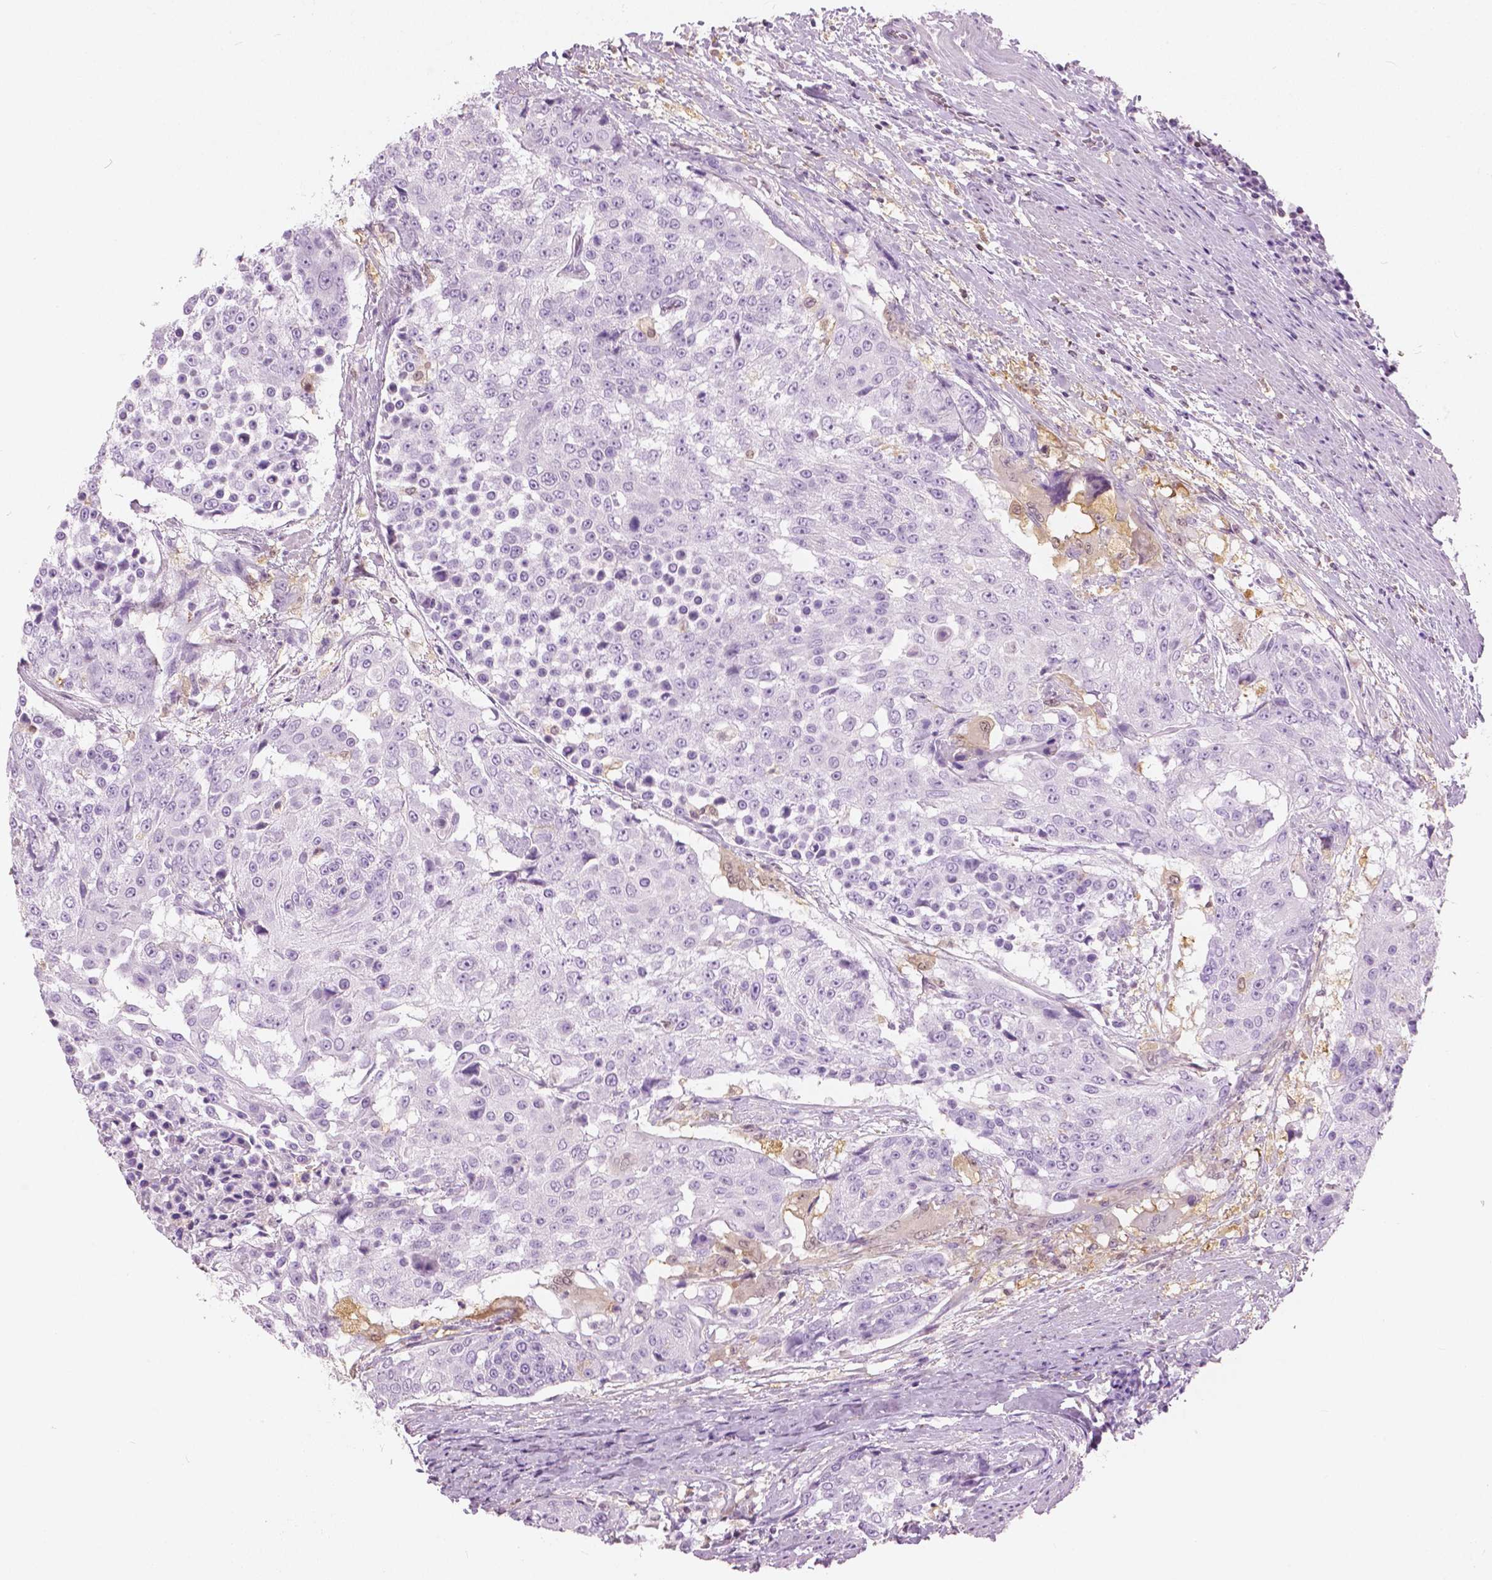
{"staining": {"intensity": "negative", "quantity": "none", "location": "none"}, "tissue": "urothelial cancer", "cell_type": "Tumor cells", "image_type": "cancer", "snomed": [{"axis": "morphology", "description": "Urothelial carcinoma, High grade"}, {"axis": "topography", "description": "Urinary bladder"}], "caption": "This is a photomicrograph of immunohistochemistry staining of urothelial cancer, which shows no staining in tumor cells.", "gene": "GALM", "patient": {"sex": "female", "age": 63}}